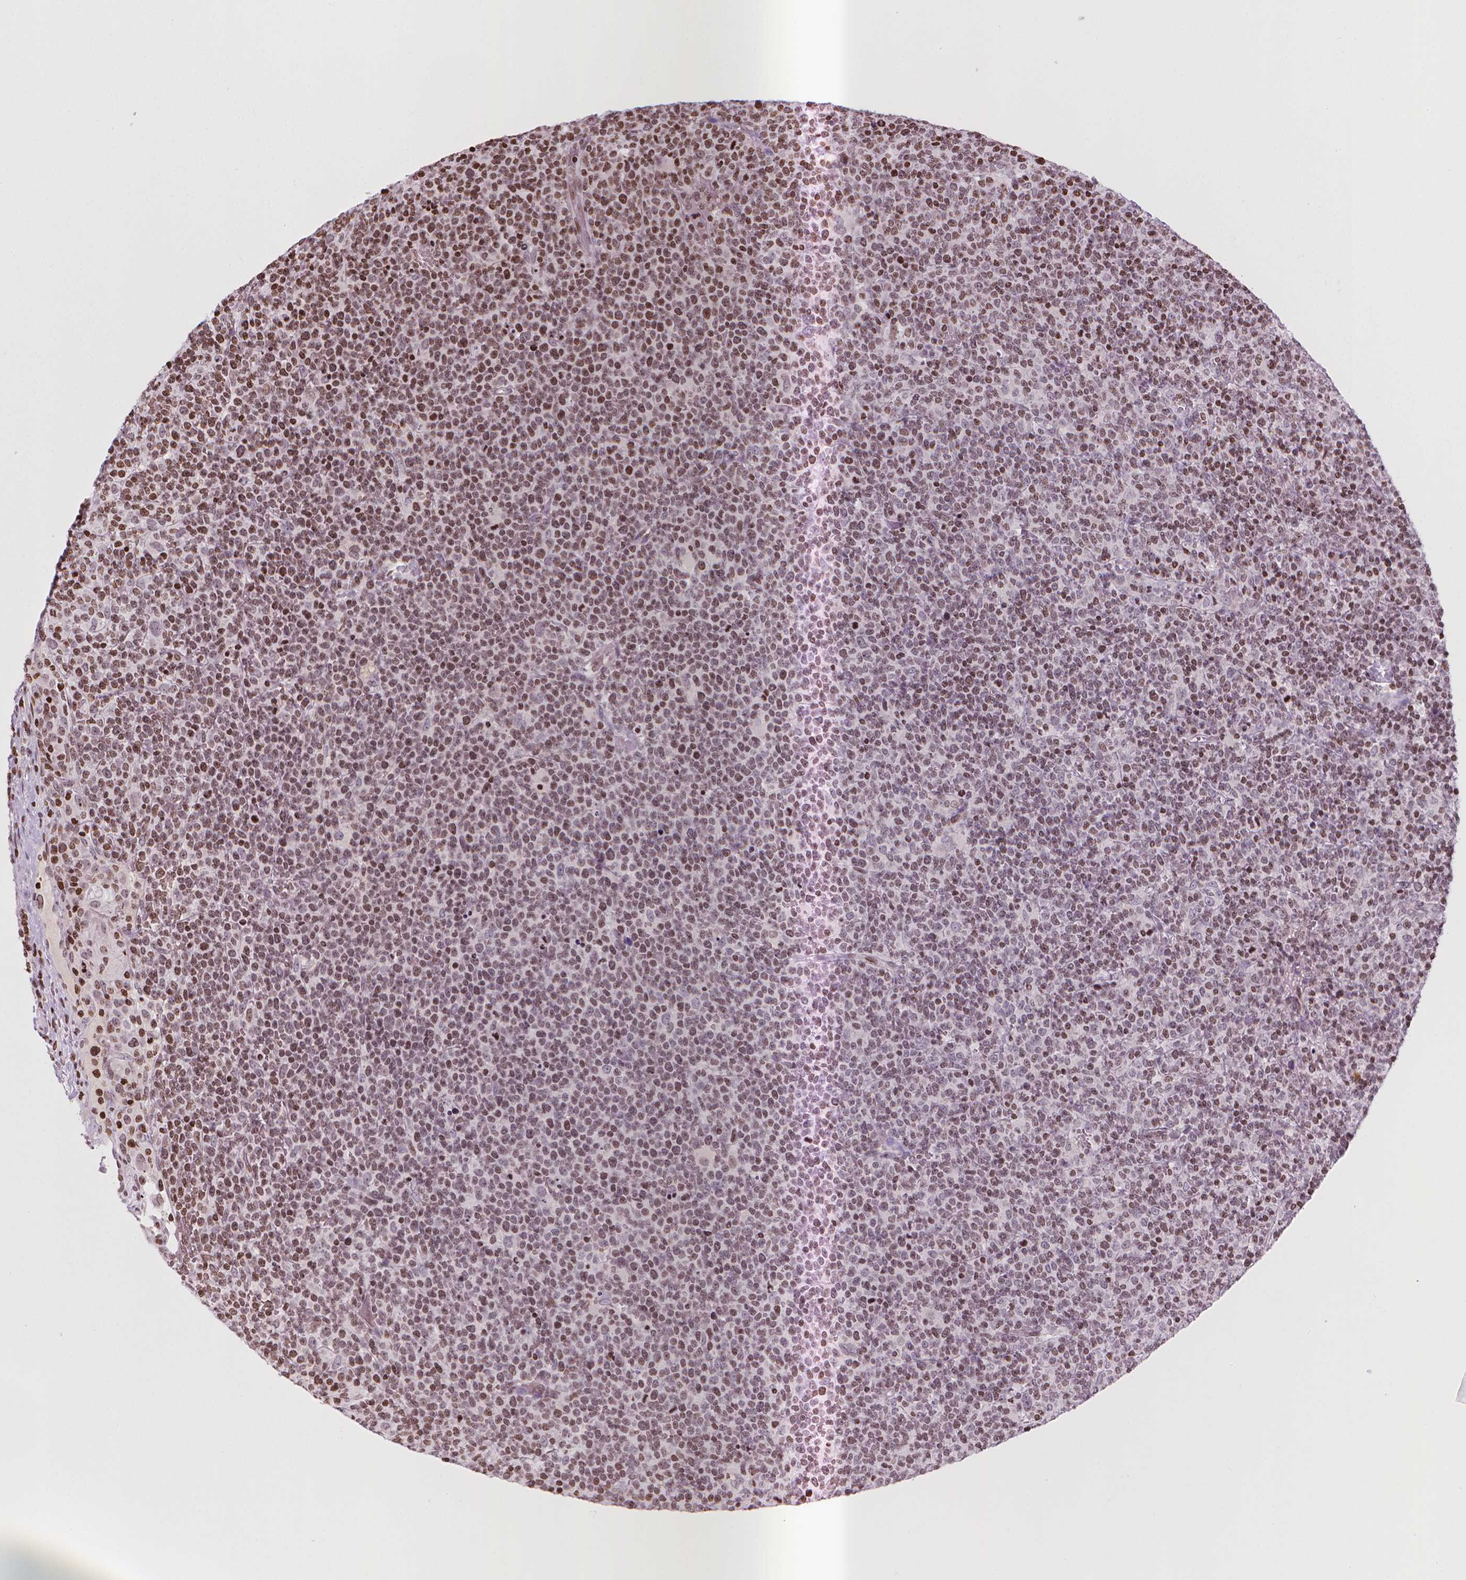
{"staining": {"intensity": "moderate", "quantity": "25%-75%", "location": "nuclear"}, "tissue": "lymphoma", "cell_type": "Tumor cells", "image_type": "cancer", "snomed": [{"axis": "morphology", "description": "Malignant lymphoma, non-Hodgkin's type, High grade"}, {"axis": "topography", "description": "Lymph node"}], "caption": "IHC image of neoplastic tissue: high-grade malignant lymphoma, non-Hodgkin's type stained using immunohistochemistry (IHC) displays medium levels of moderate protein expression localized specifically in the nuclear of tumor cells, appearing as a nuclear brown color.", "gene": "PIP4K2A", "patient": {"sex": "male", "age": 61}}